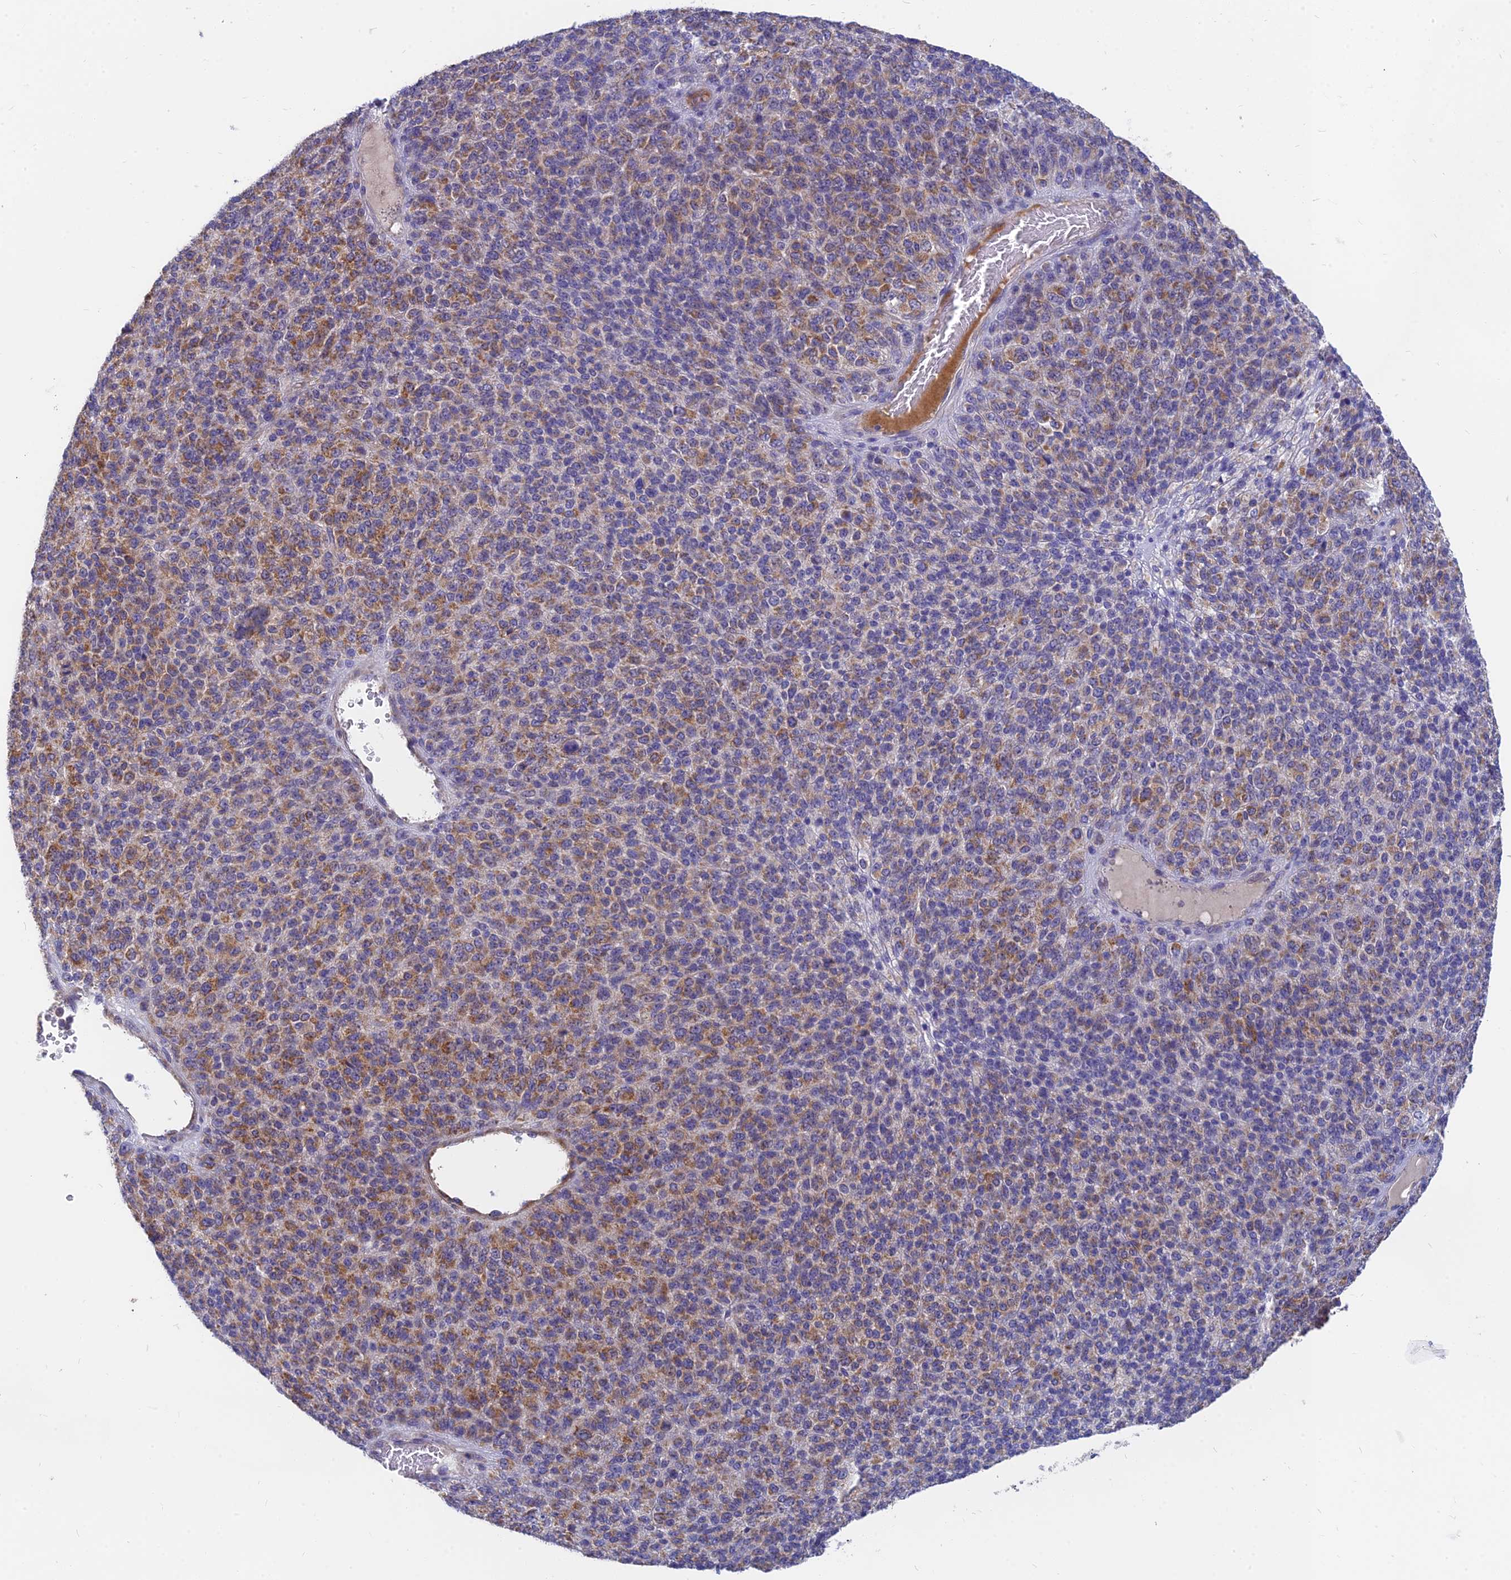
{"staining": {"intensity": "moderate", "quantity": "25%-75%", "location": "cytoplasmic/membranous"}, "tissue": "melanoma", "cell_type": "Tumor cells", "image_type": "cancer", "snomed": [{"axis": "morphology", "description": "Malignant melanoma, Metastatic site"}, {"axis": "topography", "description": "Brain"}], "caption": "Protein staining exhibits moderate cytoplasmic/membranous expression in approximately 25%-75% of tumor cells in malignant melanoma (metastatic site). (DAB = brown stain, brightfield microscopy at high magnification).", "gene": "MRPL15", "patient": {"sex": "female", "age": 56}}